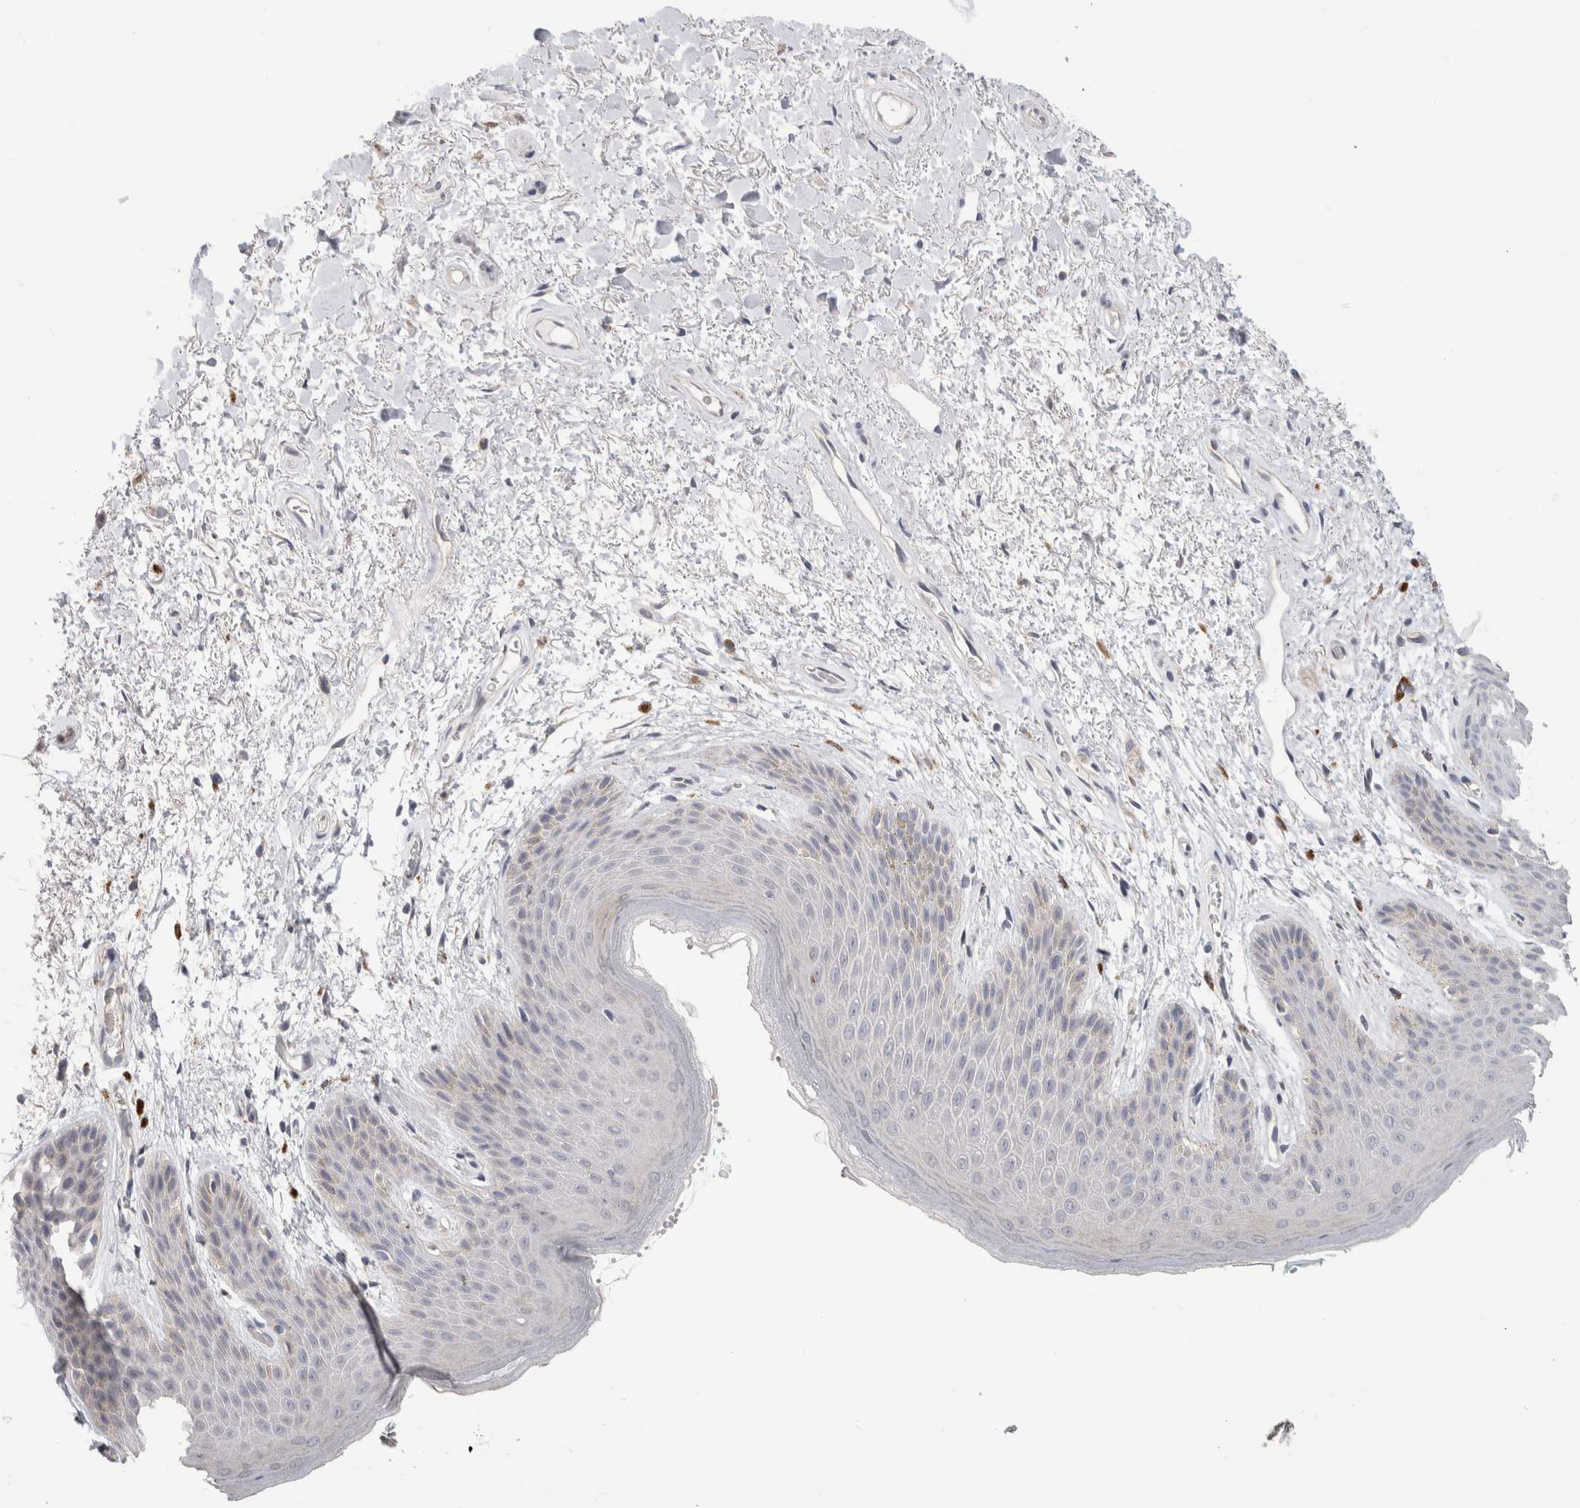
{"staining": {"intensity": "negative", "quantity": "none", "location": "none"}, "tissue": "skin", "cell_type": "Epidermal cells", "image_type": "normal", "snomed": [{"axis": "morphology", "description": "Normal tissue, NOS"}, {"axis": "topography", "description": "Anal"}], "caption": "Epidermal cells show no significant protein staining in unremarkable skin. (DAB immunohistochemistry (IHC) visualized using brightfield microscopy, high magnification).", "gene": "AFP", "patient": {"sex": "male", "age": 74}}